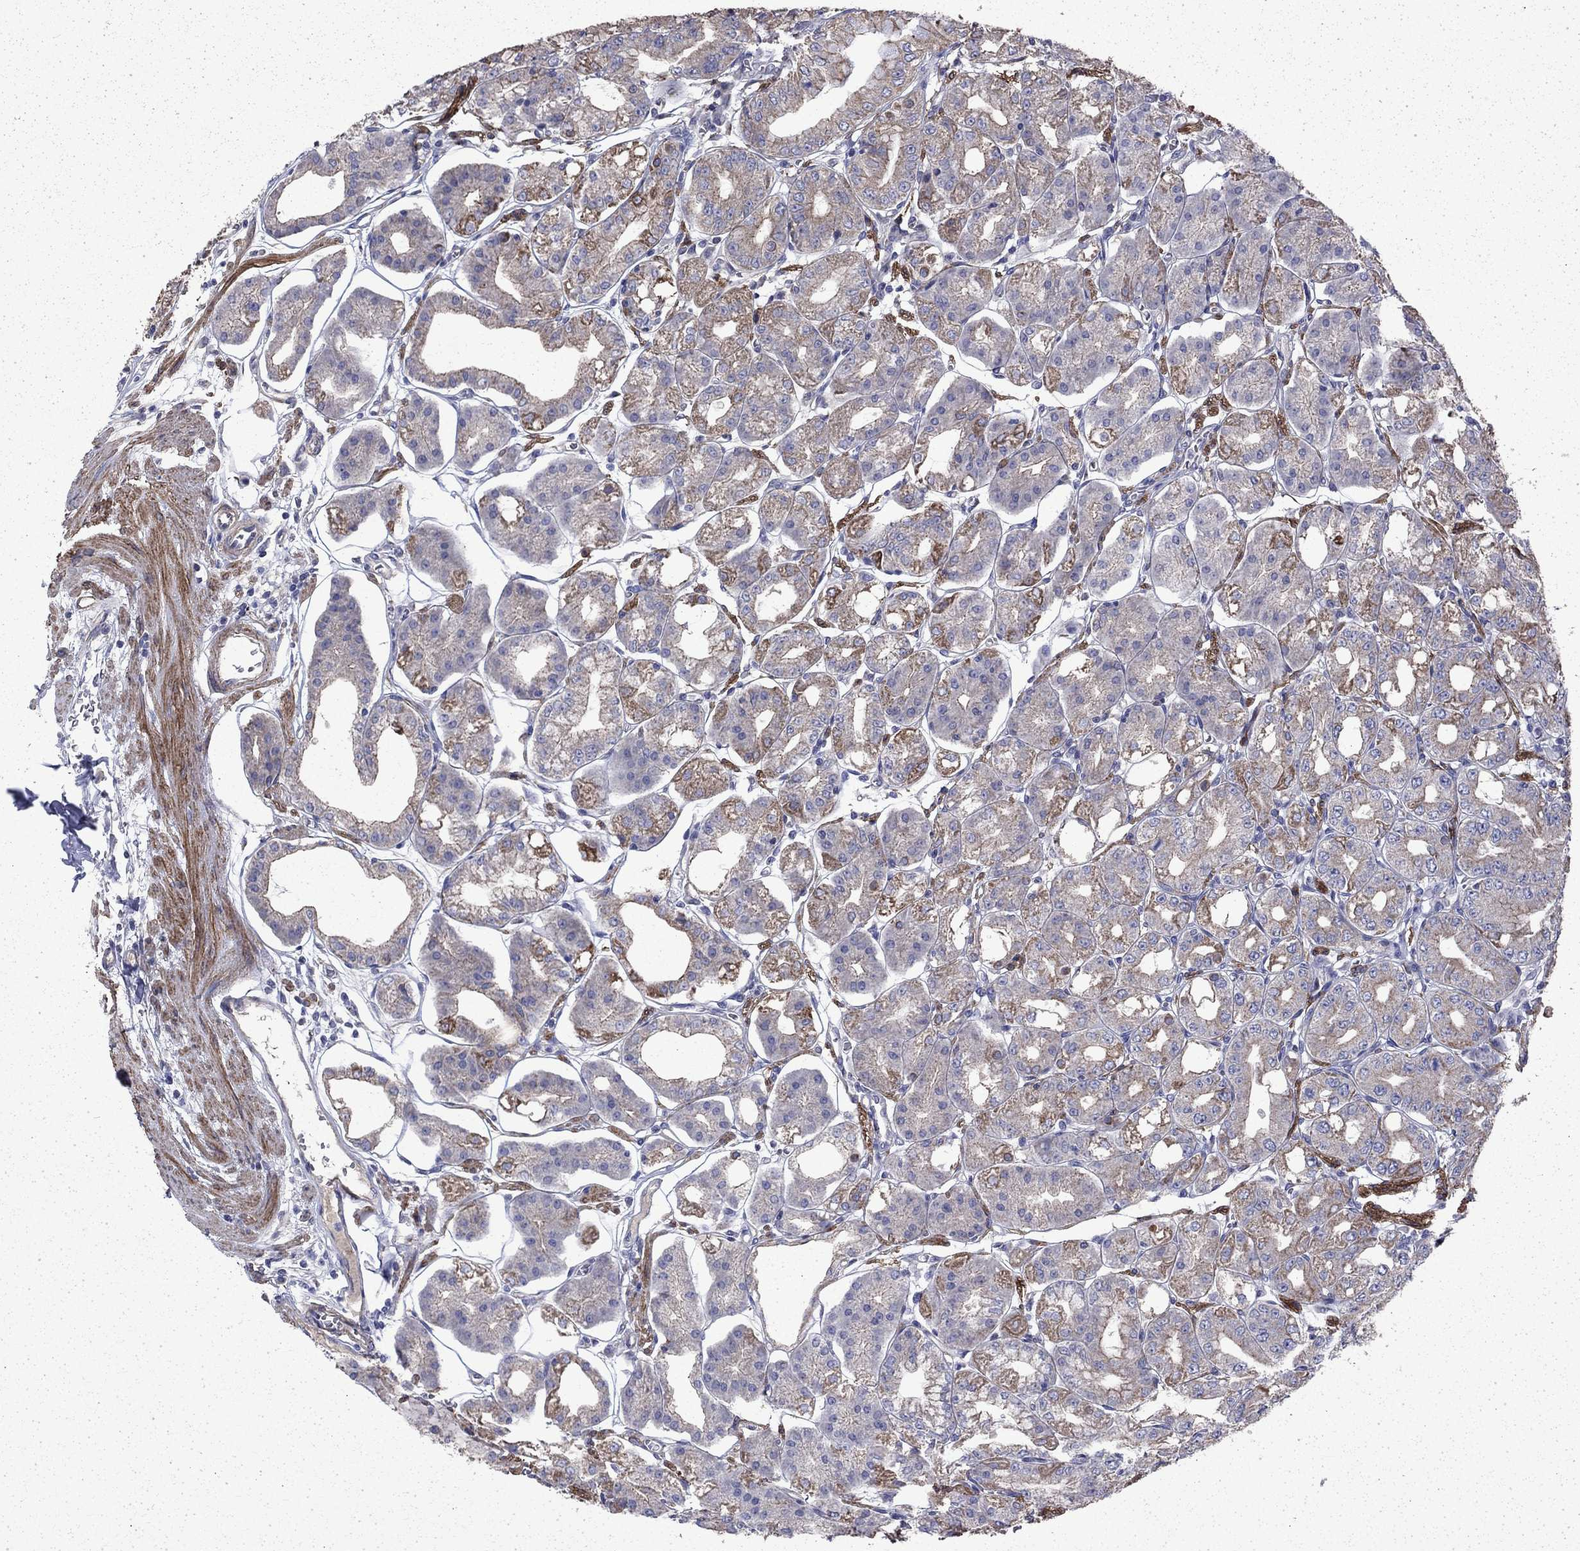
{"staining": {"intensity": "moderate", "quantity": "25%-75%", "location": "cytoplasmic/membranous"}, "tissue": "stomach", "cell_type": "Glandular cells", "image_type": "normal", "snomed": [{"axis": "morphology", "description": "Normal tissue, NOS"}, {"axis": "topography", "description": "Stomach, lower"}], "caption": "Stomach stained with immunohistochemistry (IHC) displays moderate cytoplasmic/membranous staining in approximately 25%-75% of glandular cells.", "gene": "DTNA", "patient": {"sex": "male", "age": 71}}